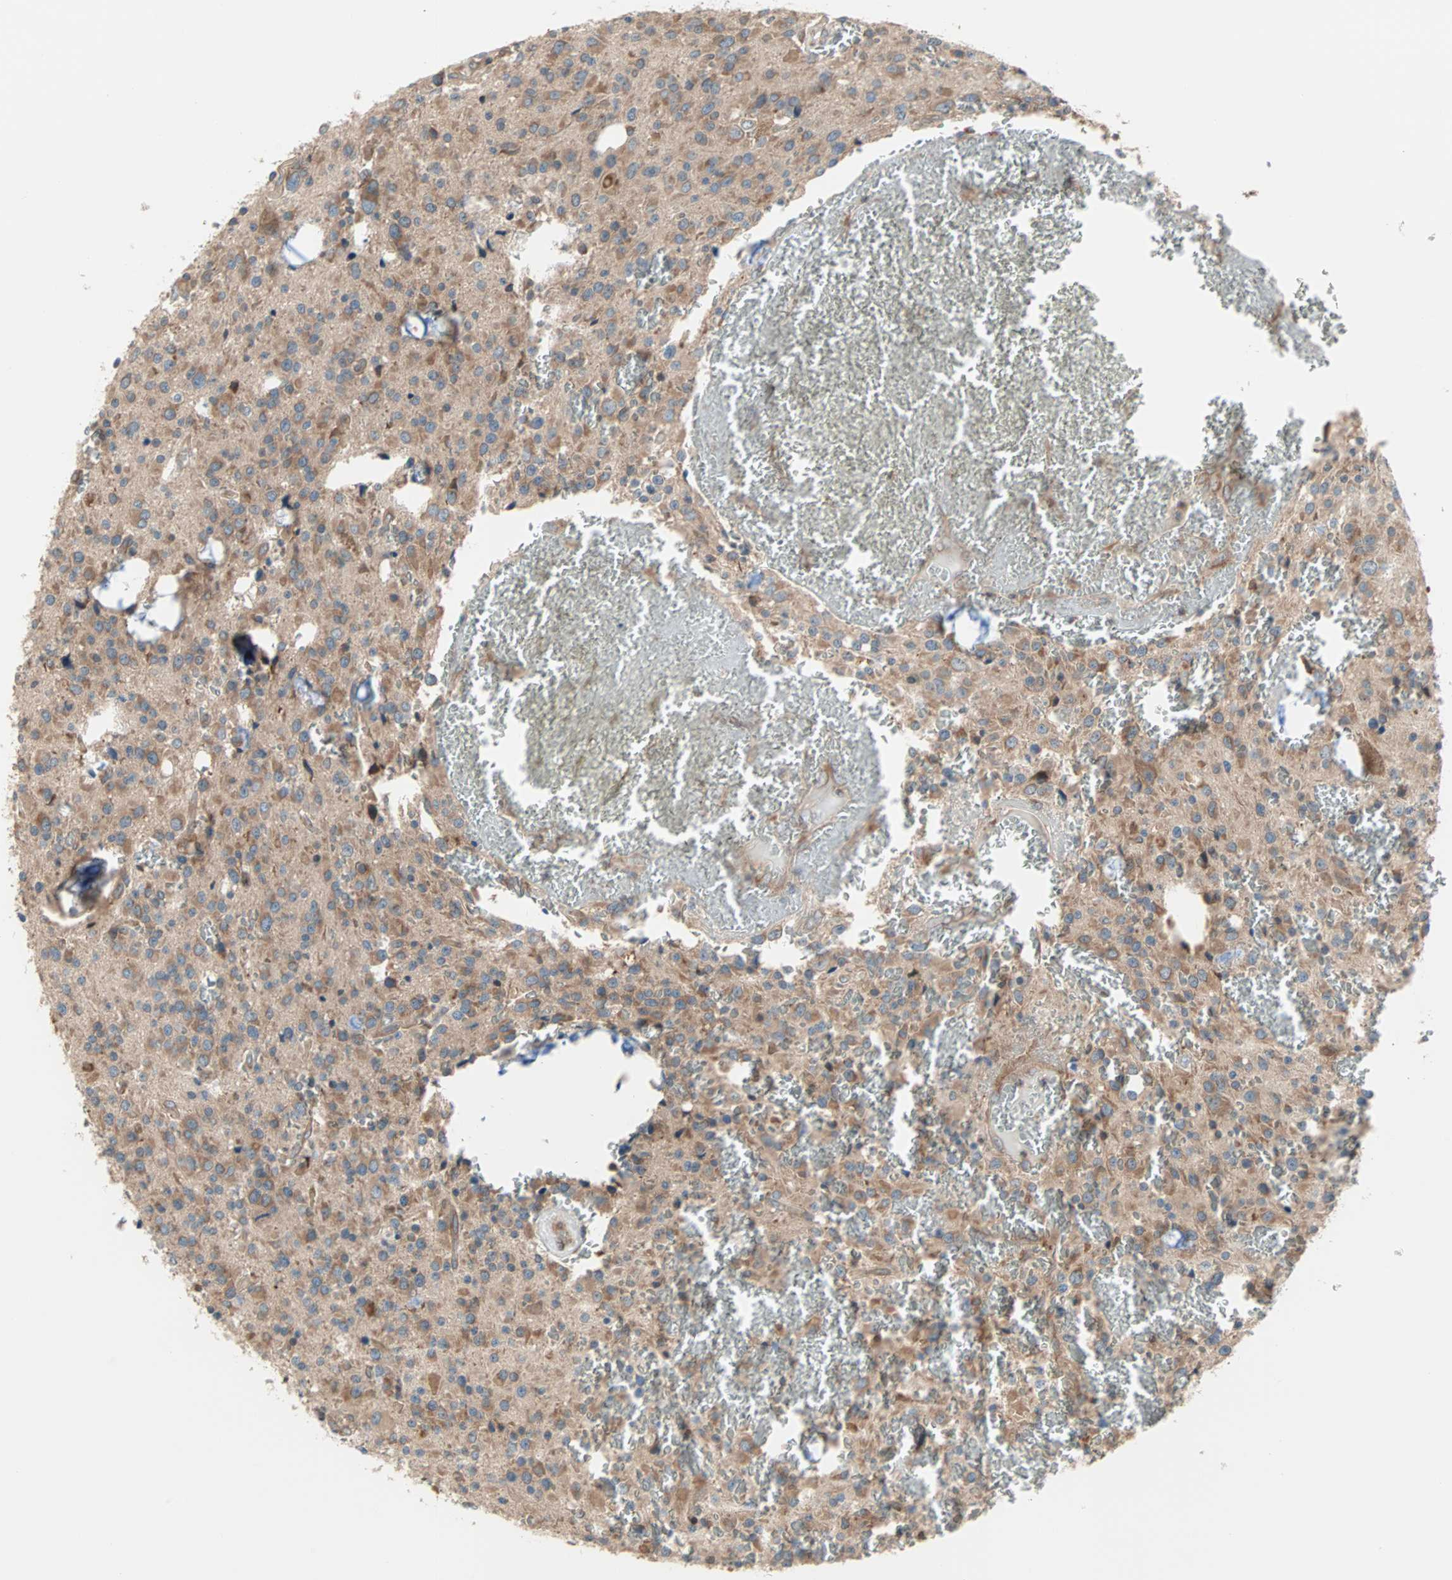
{"staining": {"intensity": "moderate", "quantity": "25%-75%", "location": "cytoplasmic/membranous"}, "tissue": "glioma", "cell_type": "Tumor cells", "image_type": "cancer", "snomed": [{"axis": "morphology", "description": "Glioma, malignant, Low grade"}, {"axis": "topography", "description": "Brain"}], "caption": "High-power microscopy captured an immunohistochemistry (IHC) image of malignant low-grade glioma, revealing moderate cytoplasmic/membranous positivity in about 25%-75% of tumor cells.", "gene": "SAR1A", "patient": {"sex": "male", "age": 58}}